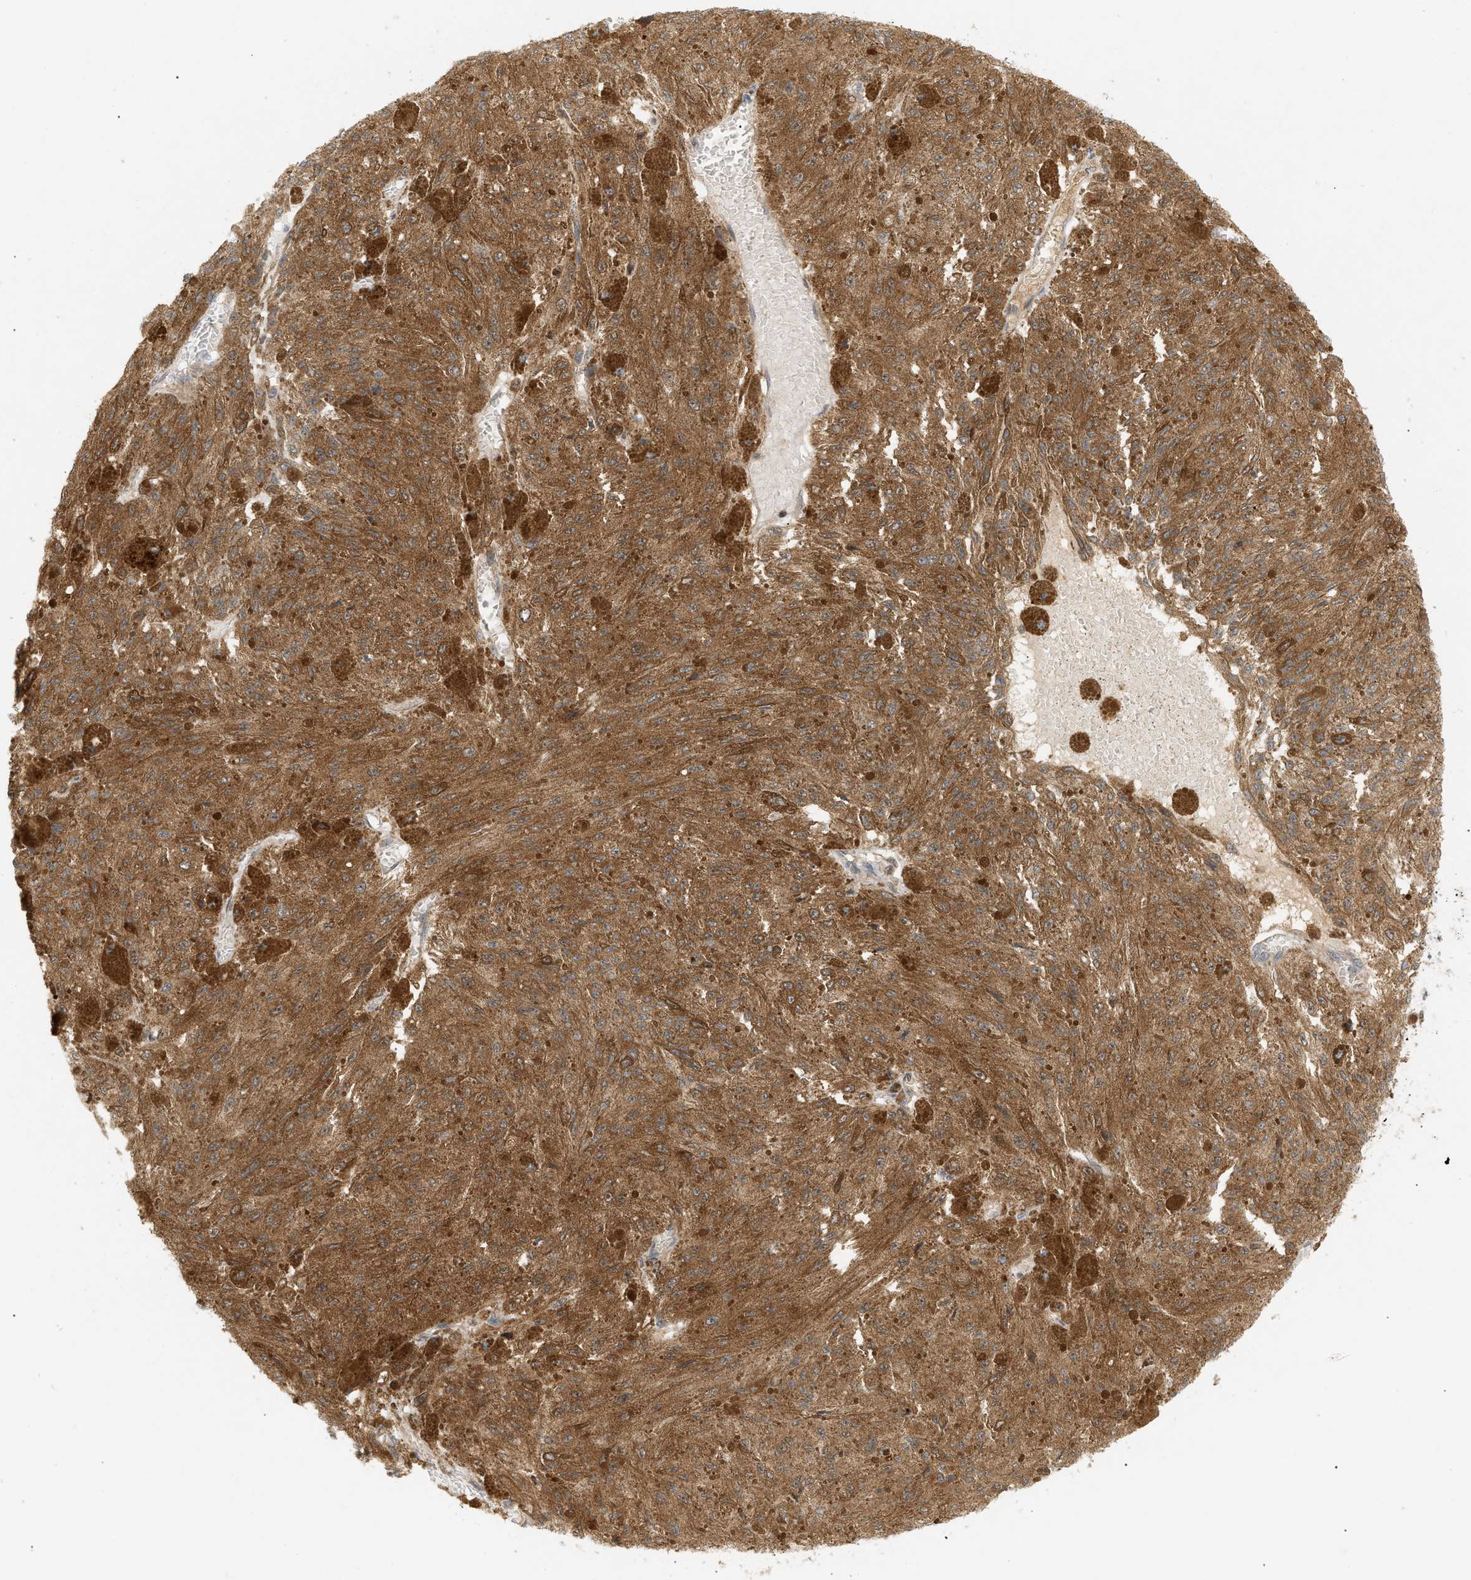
{"staining": {"intensity": "moderate", "quantity": ">75%", "location": "cytoplasmic/membranous"}, "tissue": "melanoma", "cell_type": "Tumor cells", "image_type": "cancer", "snomed": [{"axis": "morphology", "description": "Malignant melanoma, NOS"}, {"axis": "topography", "description": "Other"}], "caption": "IHC (DAB (3,3'-diaminobenzidine)) staining of human malignant melanoma displays moderate cytoplasmic/membranous protein expression in about >75% of tumor cells. (DAB IHC with brightfield microscopy, high magnification).", "gene": "SHC1", "patient": {"sex": "male", "age": 79}}